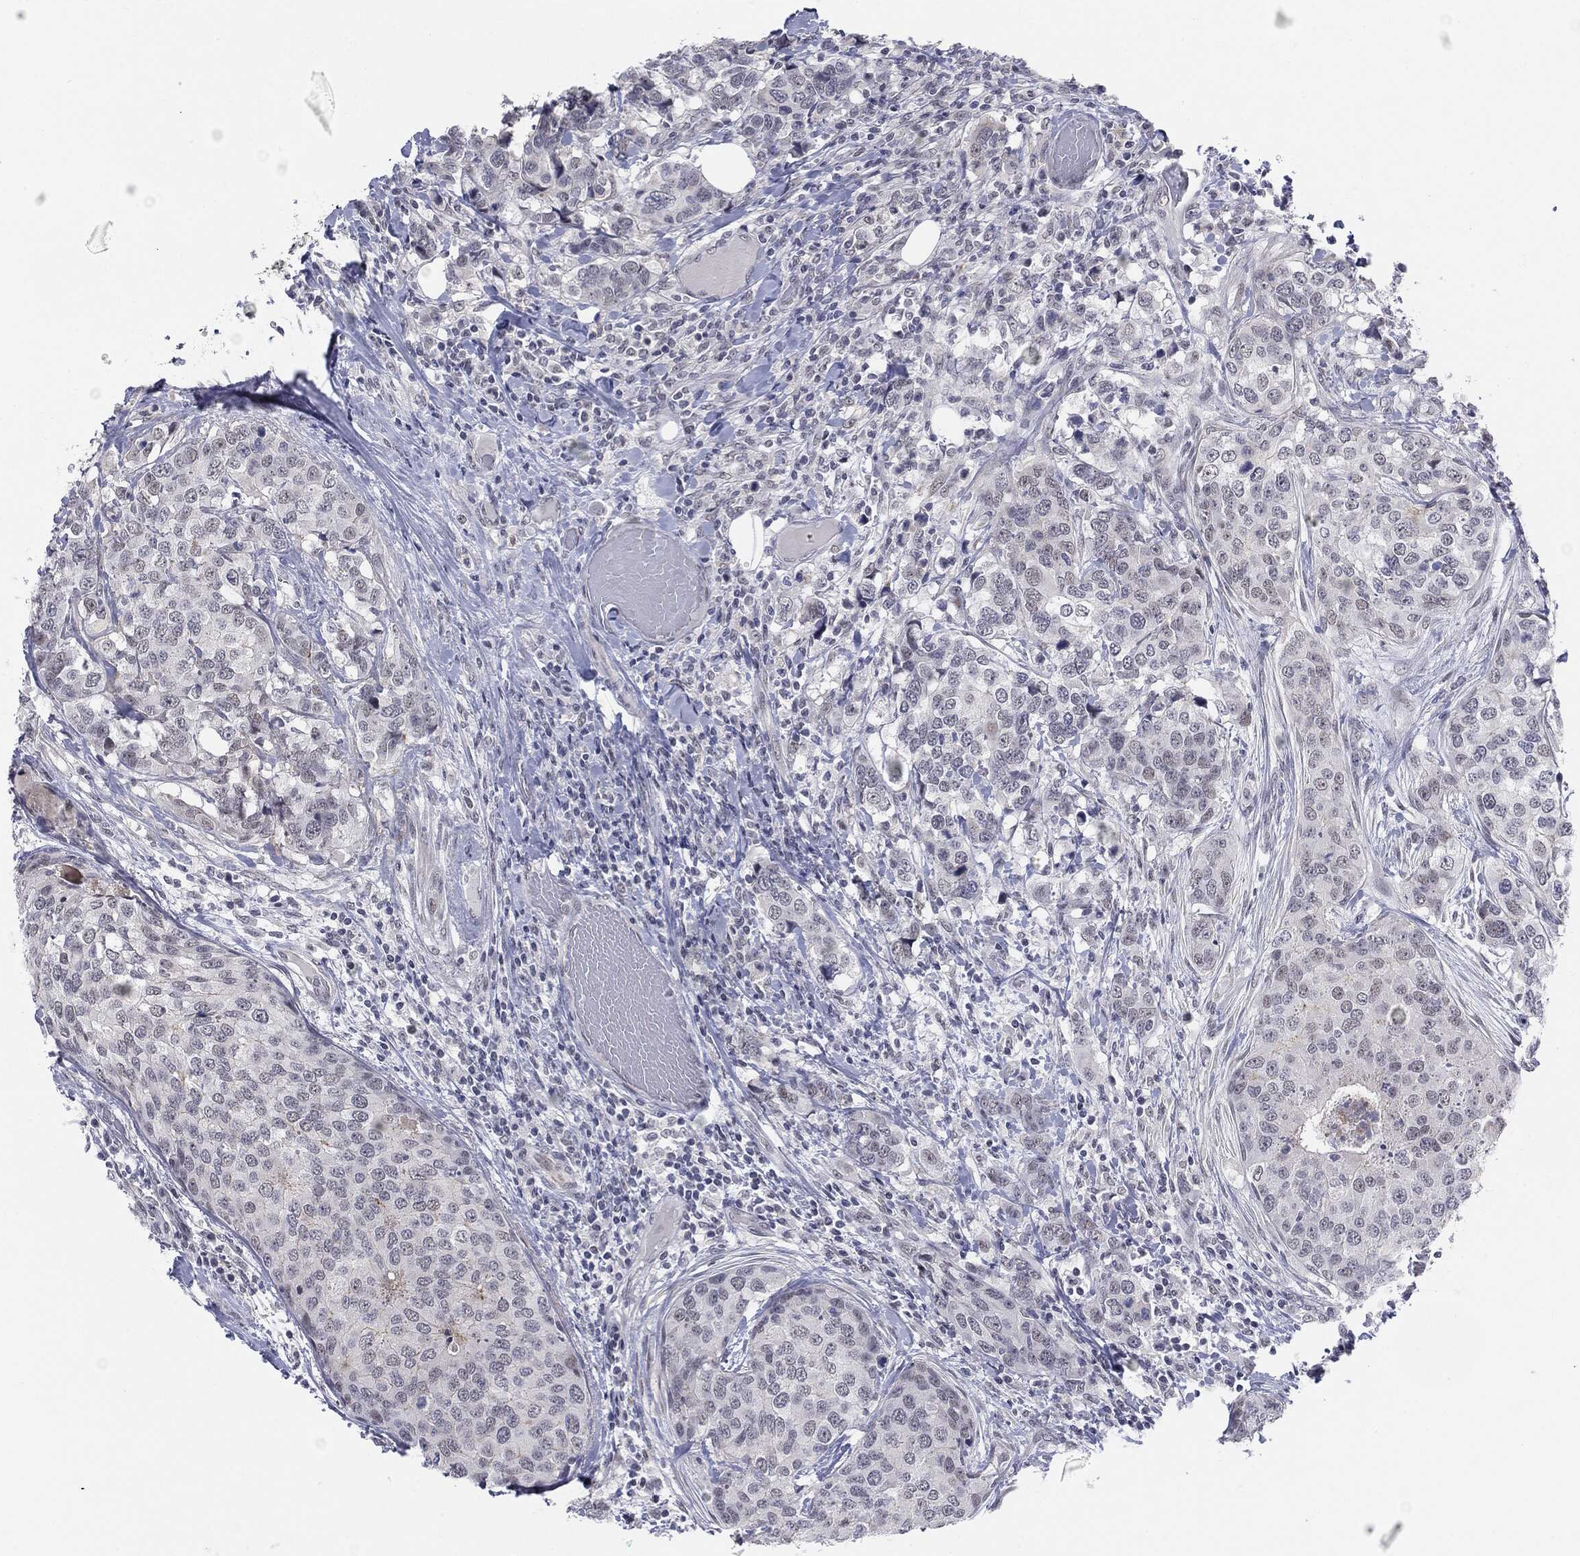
{"staining": {"intensity": "negative", "quantity": "none", "location": "none"}, "tissue": "breast cancer", "cell_type": "Tumor cells", "image_type": "cancer", "snomed": [{"axis": "morphology", "description": "Lobular carcinoma"}, {"axis": "topography", "description": "Breast"}], "caption": "The immunohistochemistry (IHC) image has no significant positivity in tumor cells of lobular carcinoma (breast) tissue. The staining was performed using DAB to visualize the protein expression in brown, while the nuclei were stained in blue with hematoxylin (Magnification: 20x).", "gene": "SLC5A5", "patient": {"sex": "female", "age": 59}}